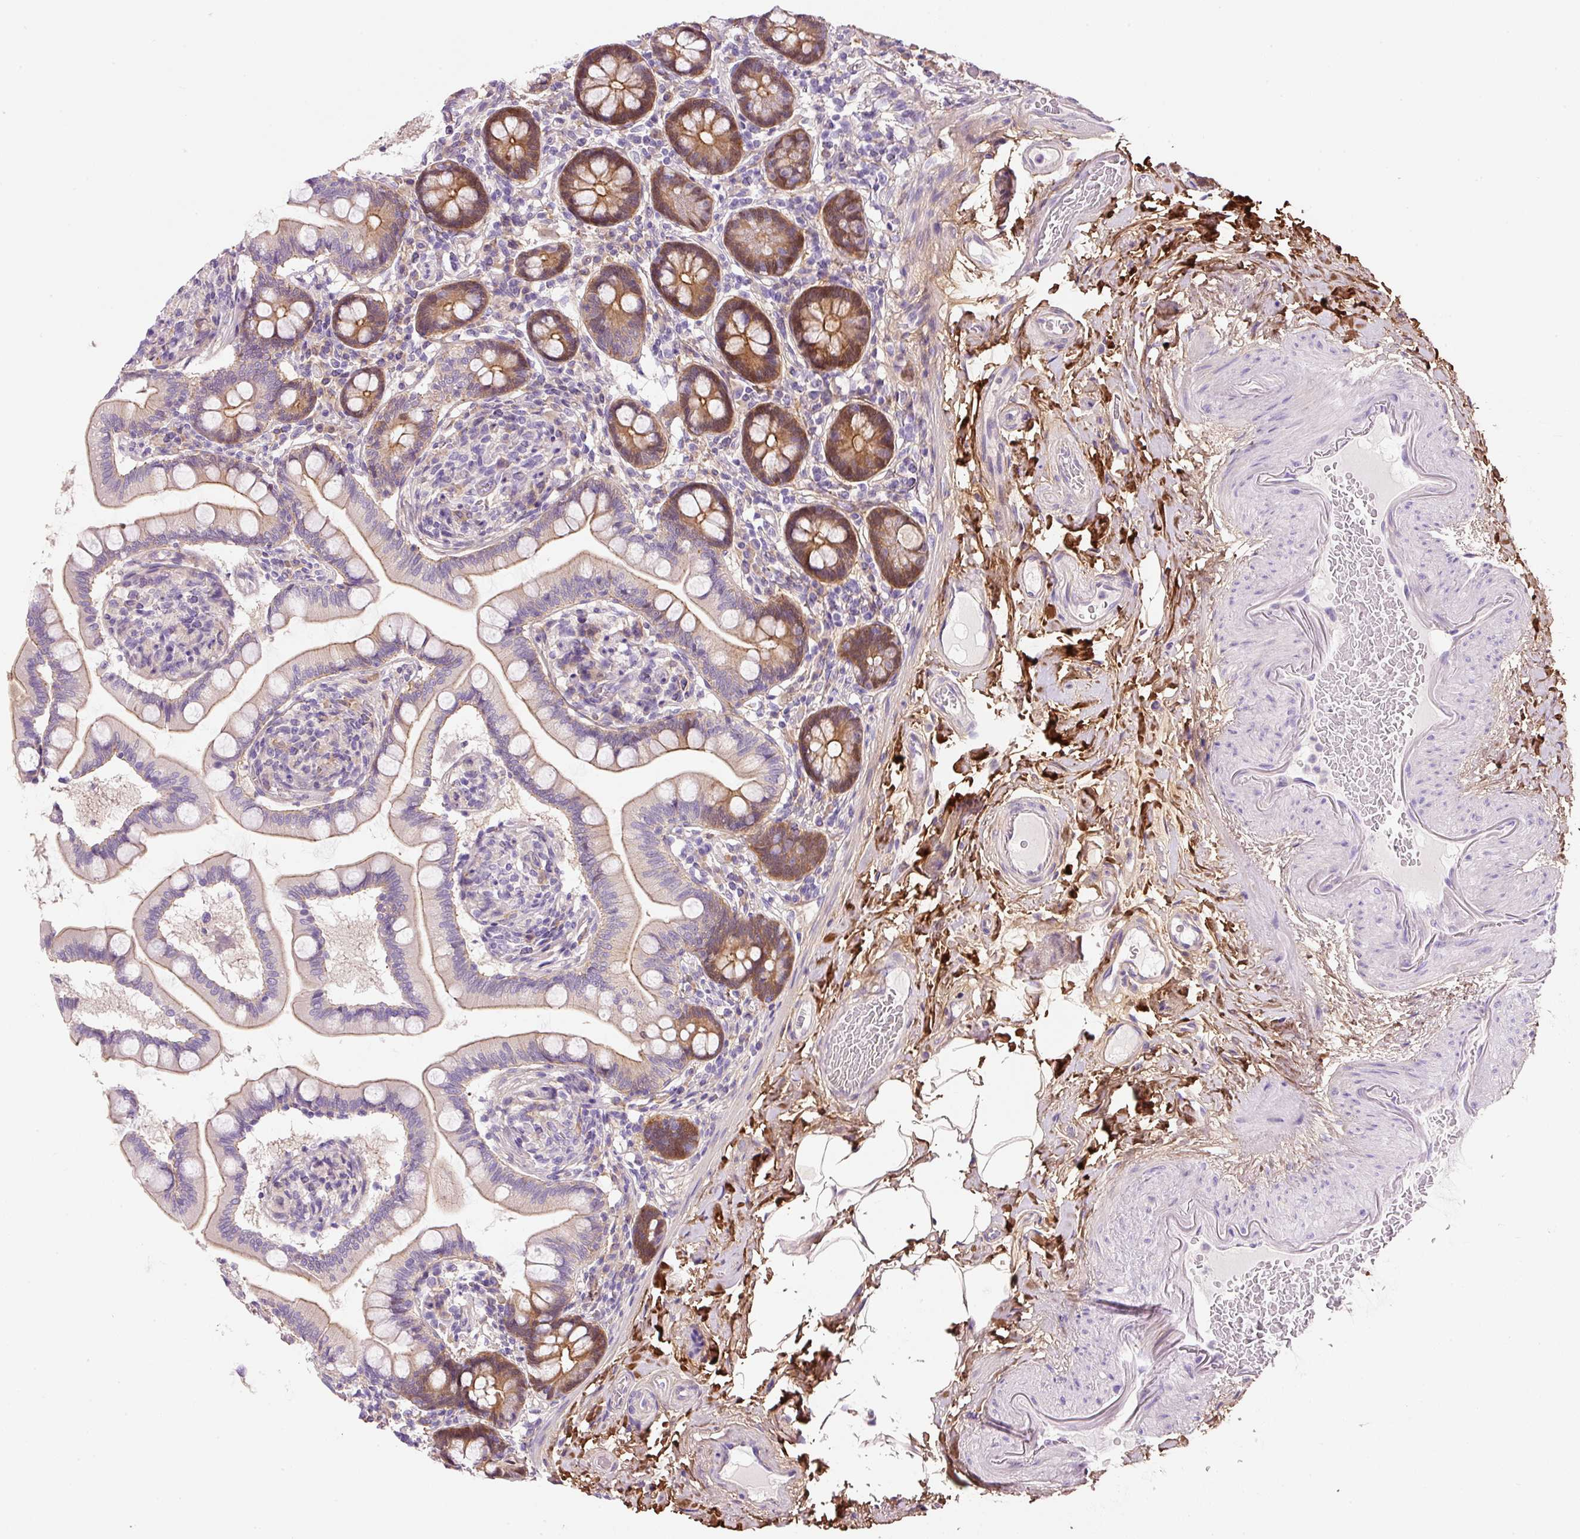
{"staining": {"intensity": "moderate", "quantity": "25%-75%", "location": "cytoplasmic/membranous"}, "tissue": "small intestine", "cell_type": "Glandular cells", "image_type": "normal", "snomed": [{"axis": "morphology", "description": "Normal tissue, NOS"}, {"axis": "topography", "description": "Small intestine"}], "caption": "Moderate cytoplasmic/membranous expression for a protein is seen in about 25%-75% of glandular cells of benign small intestine using immunohistochemistry (IHC).", "gene": "SOS2", "patient": {"sex": "female", "age": 64}}